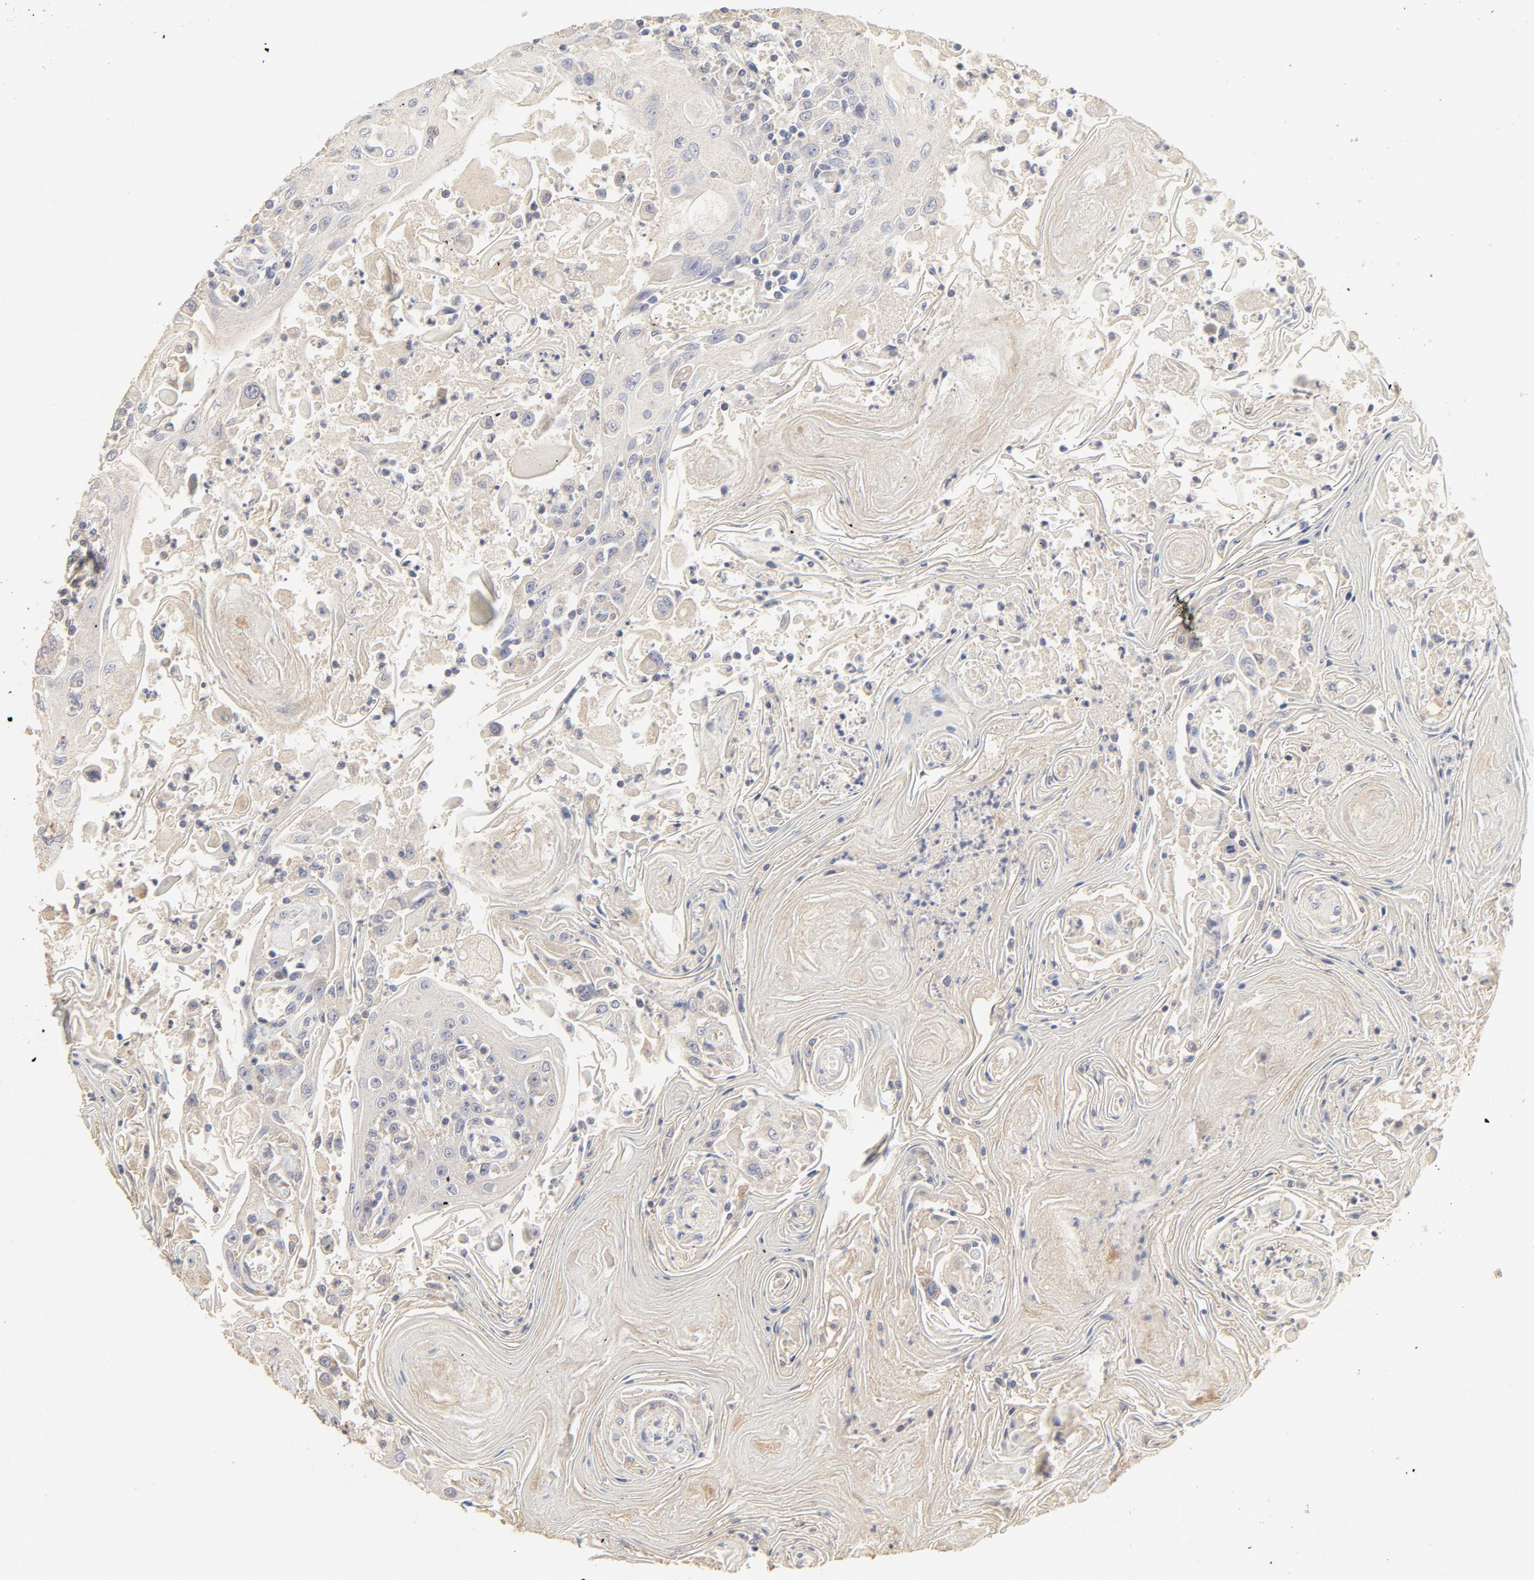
{"staining": {"intensity": "negative", "quantity": "none", "location": "none"}, "tissue": "head and neck cancer", "cell_type": "Tumor cells", "image_type": "cancer", "snomed": [{"axis": "morphology", "description": "Squamous cell carcinoma, NOS"}, {"axis": "topography", "description": "Oral tissue"}, {"axis": "topography", "description": "Head-Neck"}], "caption": "This is a histopathology image of immunohistochemistry staining of head and neck cancer, which shows no expression in tumor cells.", "gene": "FCGBP", "patient": {"sex": "female", "age": 76}}